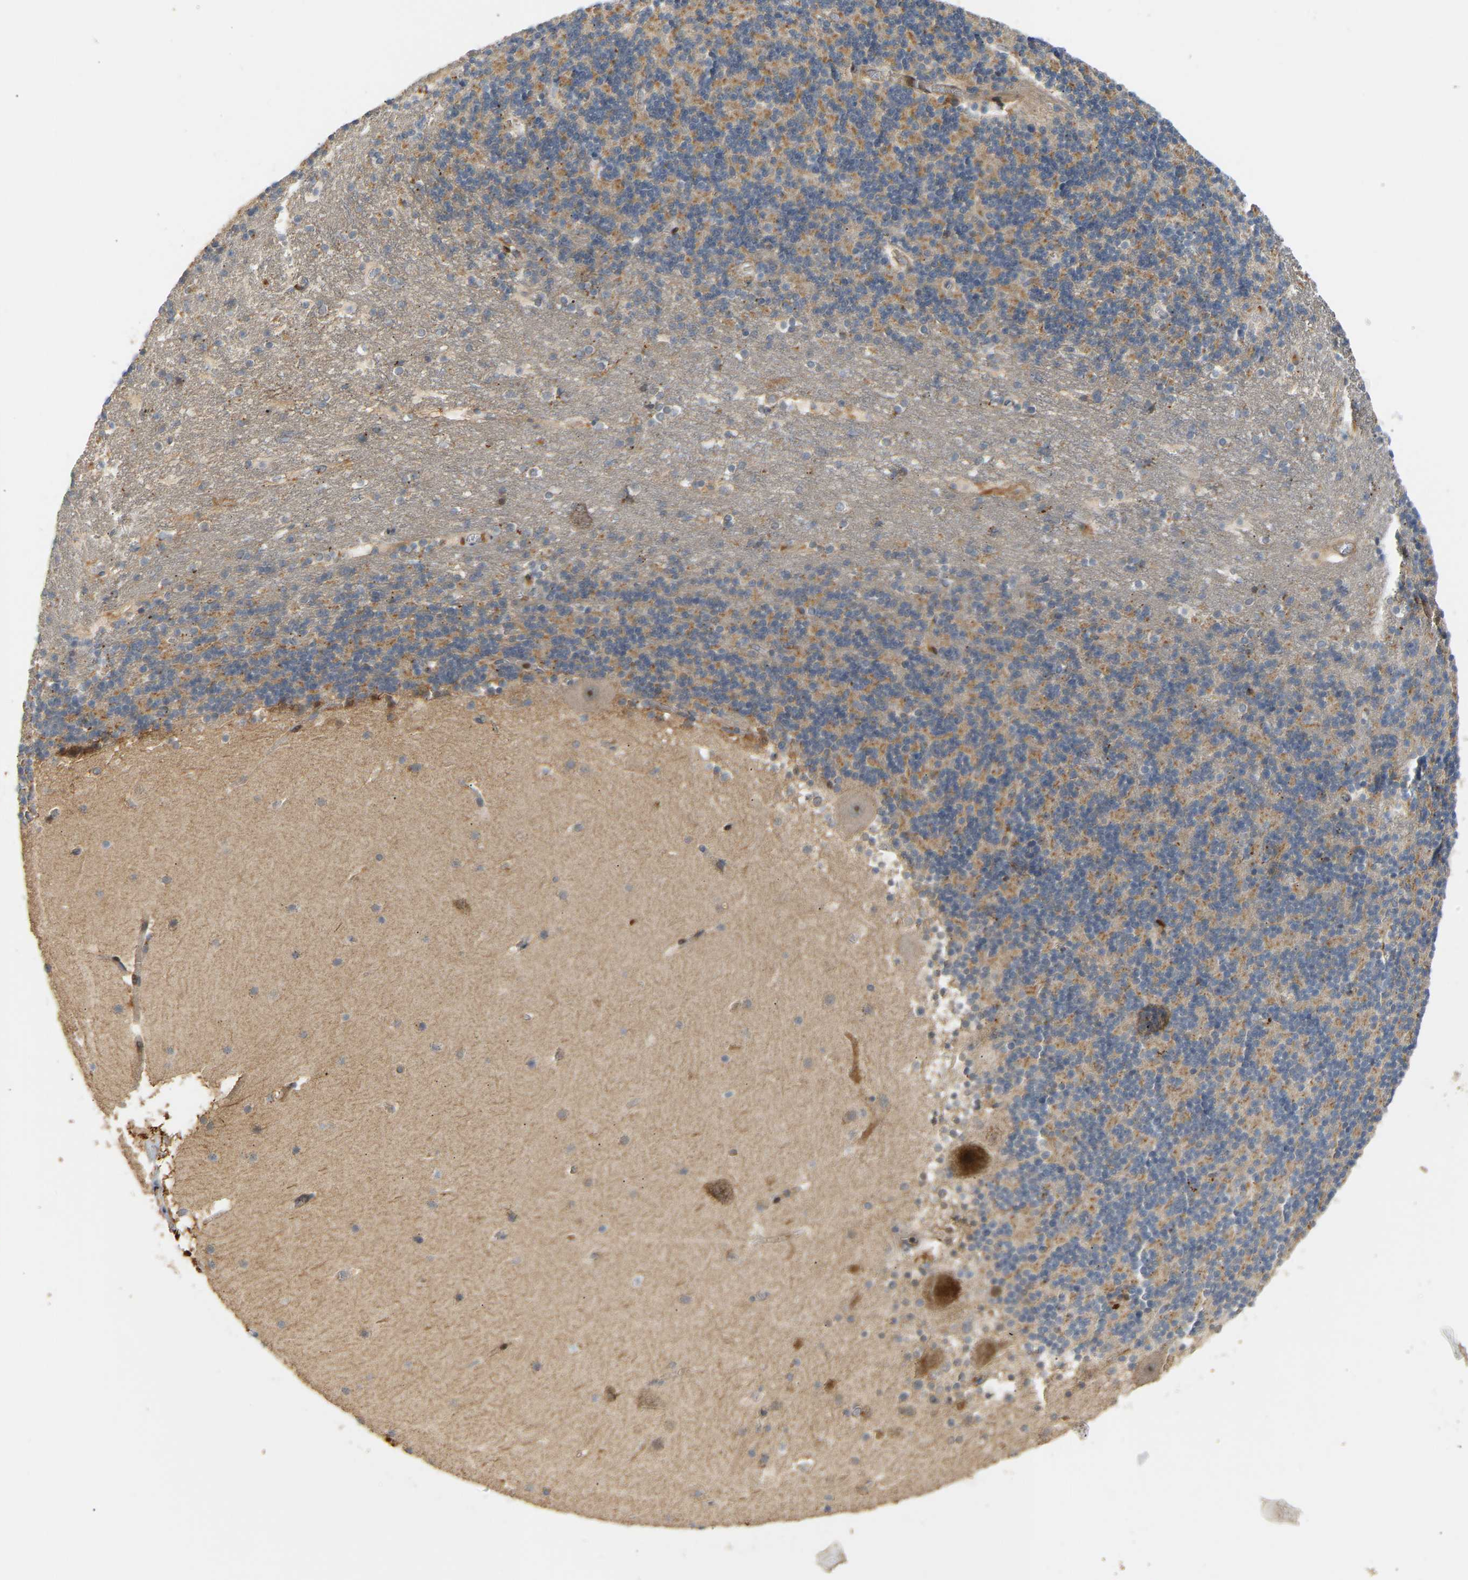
{"staining": {"intensity": "moderate", "quantity": ">75%", "location": "cytoplasmic/membranous"}, "tissue": "cerebellum", "cell_type": "Cells in granular layer", "image_type": "normal", "snomed": [{"axis": "morphology", "description": "Normal tissue, NOS"}, {"axis": "topography", "description": "Cerebellum"}], "caption": "Protein expression analysis of normal cerebellum shows moderate cytoplasmic/membranous expression in approximately >75% of cells in granular layer.", "gene": "POGLUT2", "patient": {"sex": "male", "age": 45}}